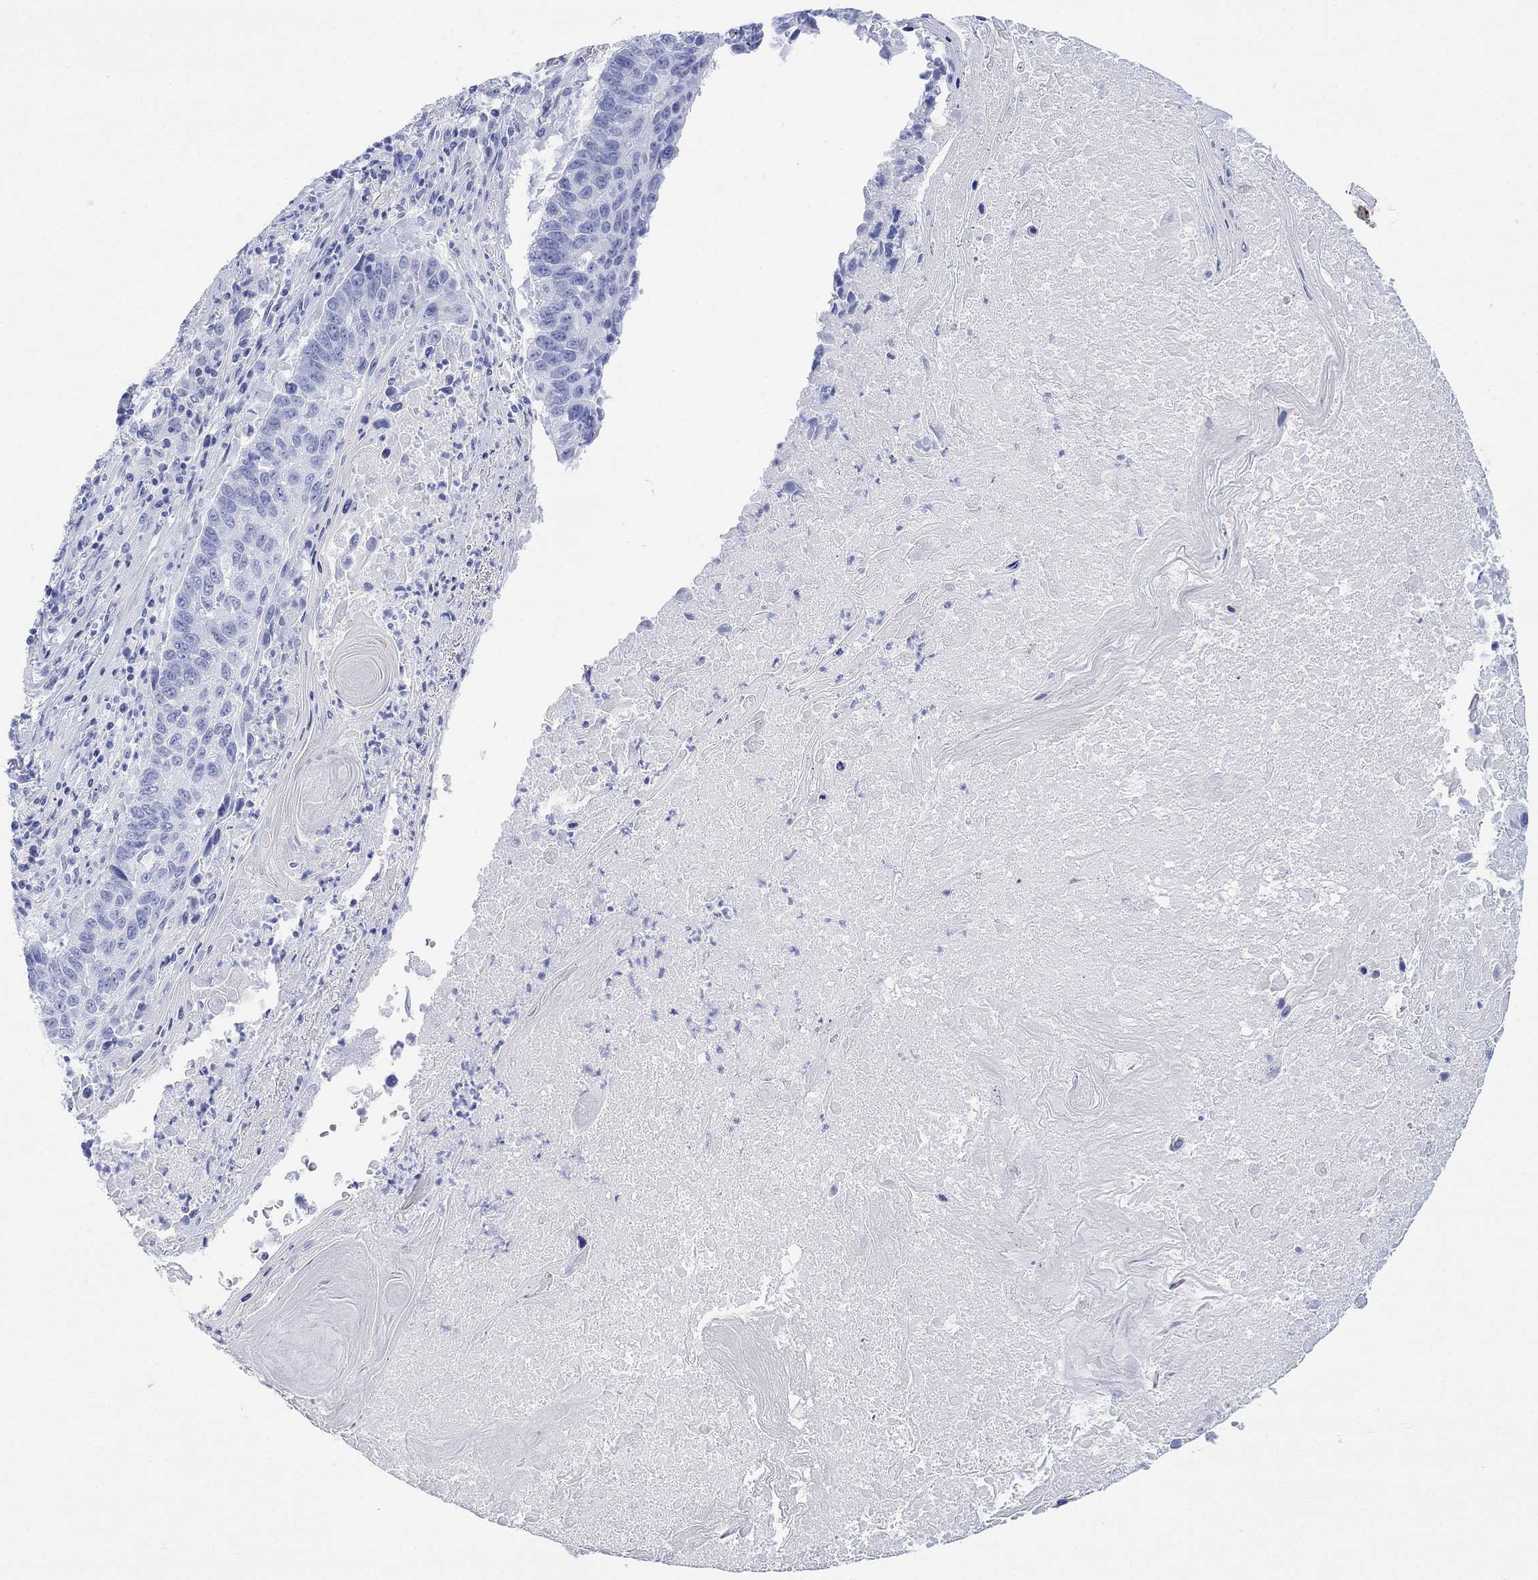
{"staining": {"intensity": "negative", "quantity": "none", "location": "none"}, "tissue": "lung cancer", "cell_type": "Tumor cells", "image_type": "cancer", "snomed": [{"axis": "morphology", "description": "Squamous cell carcinoma, NOS"}, {"axis": "topography", "description": "Lung"}], "caption": "Immunohistochemical staining of human squamous cell carcinoma (lung) demonstrates no significant staining in tumor cells.", "gene": "CELF4", "patient": {"sex": "male", "age": 73}}